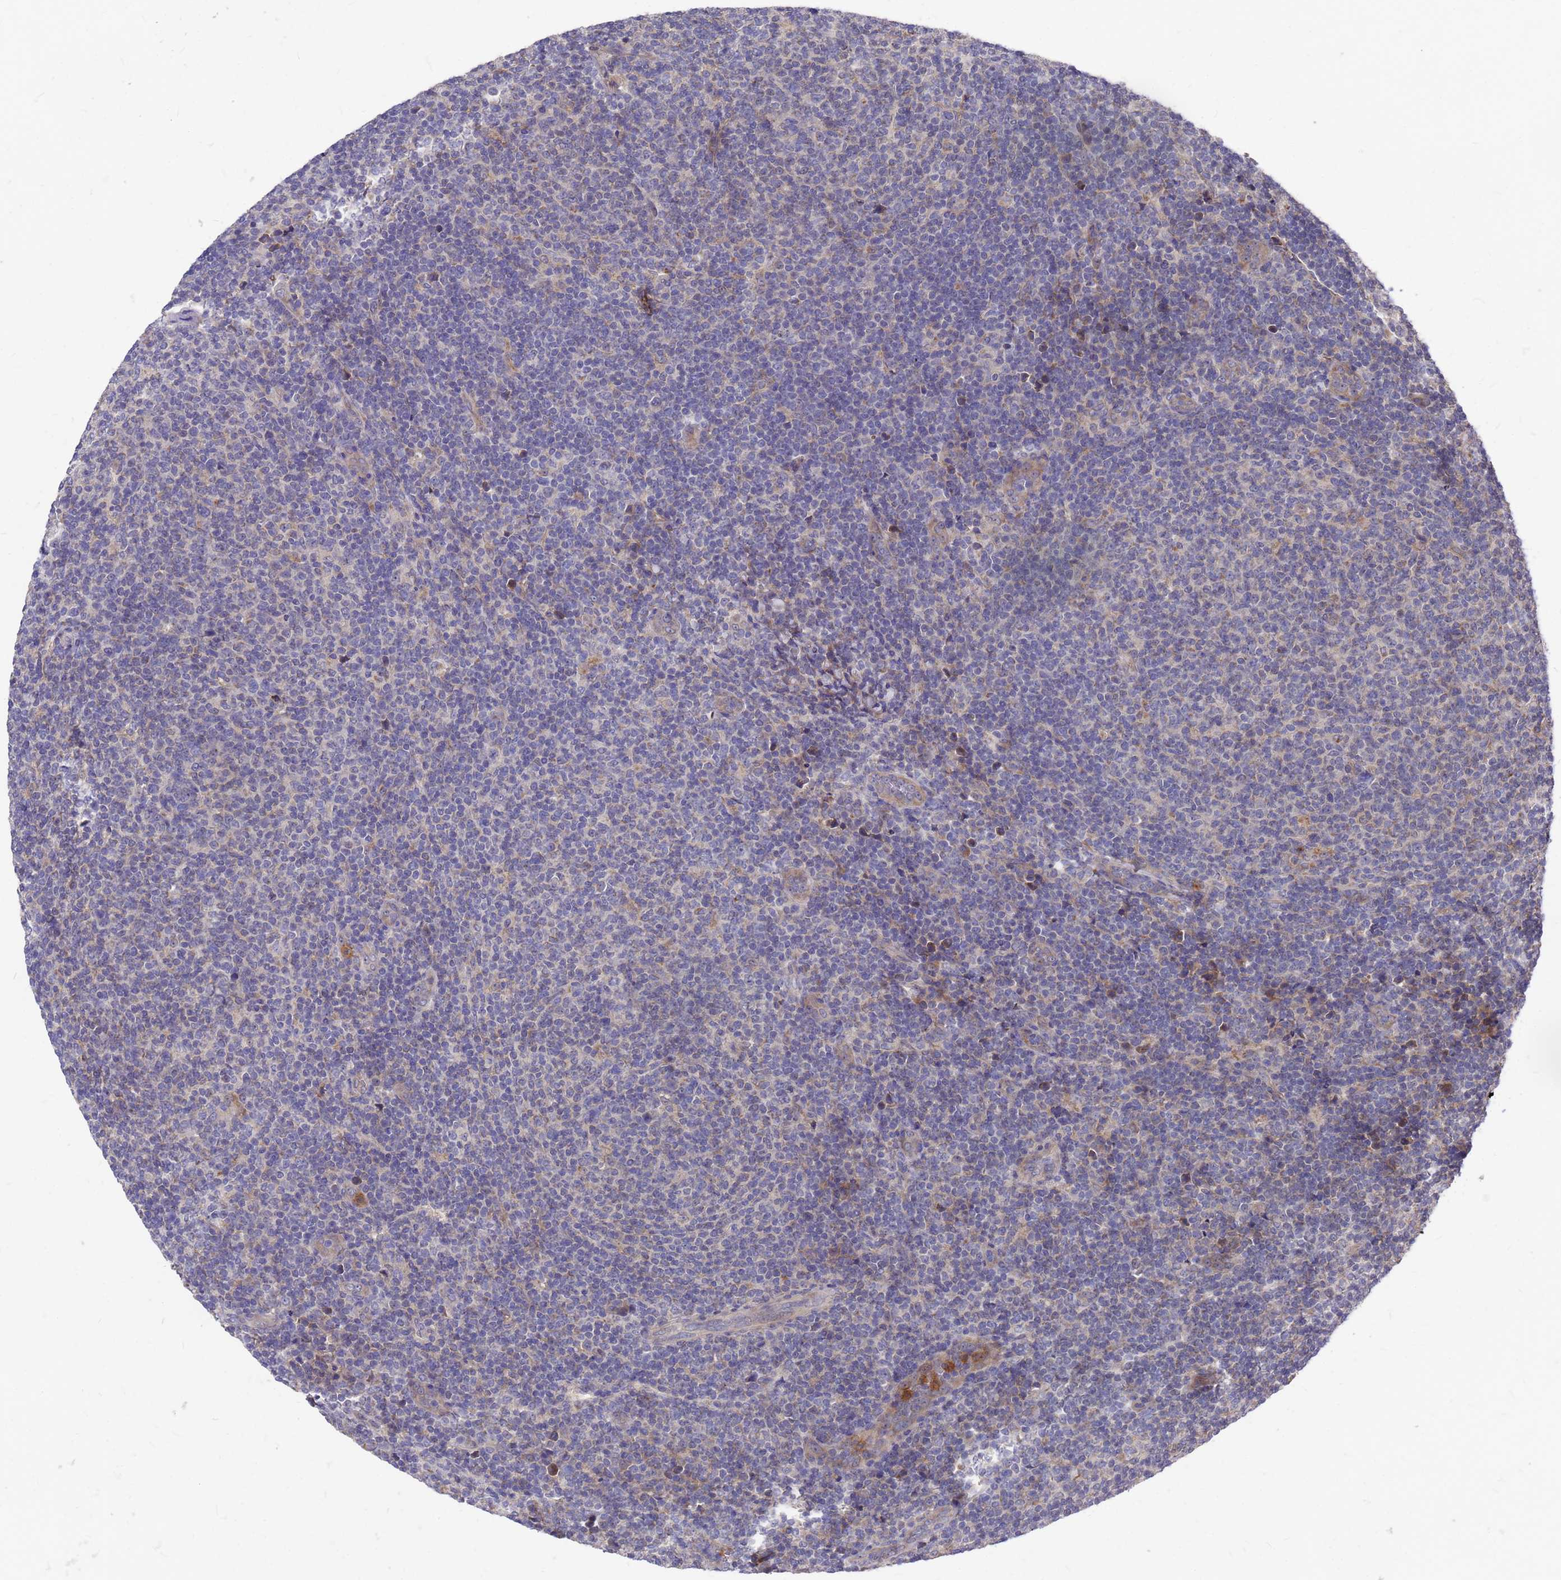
{"staining": {"intensity": "negative", "quantity": "none", "location": "none"}, "tissue": "lymphoma", "cell_type": "Tumor cells", "image_type": "cancer", "snomed": [{"axis": "morphology", "description": "Malignant lymphoma, non-Hodgkin's type, Low grade"}, {"axis": "topography", "description": "Lymph node"}], "caption": "Tumor cells show no significant protein positivity in lymphoma.", "gene": "ZNF717", "patient": {"sex": "male", "age": 66}}